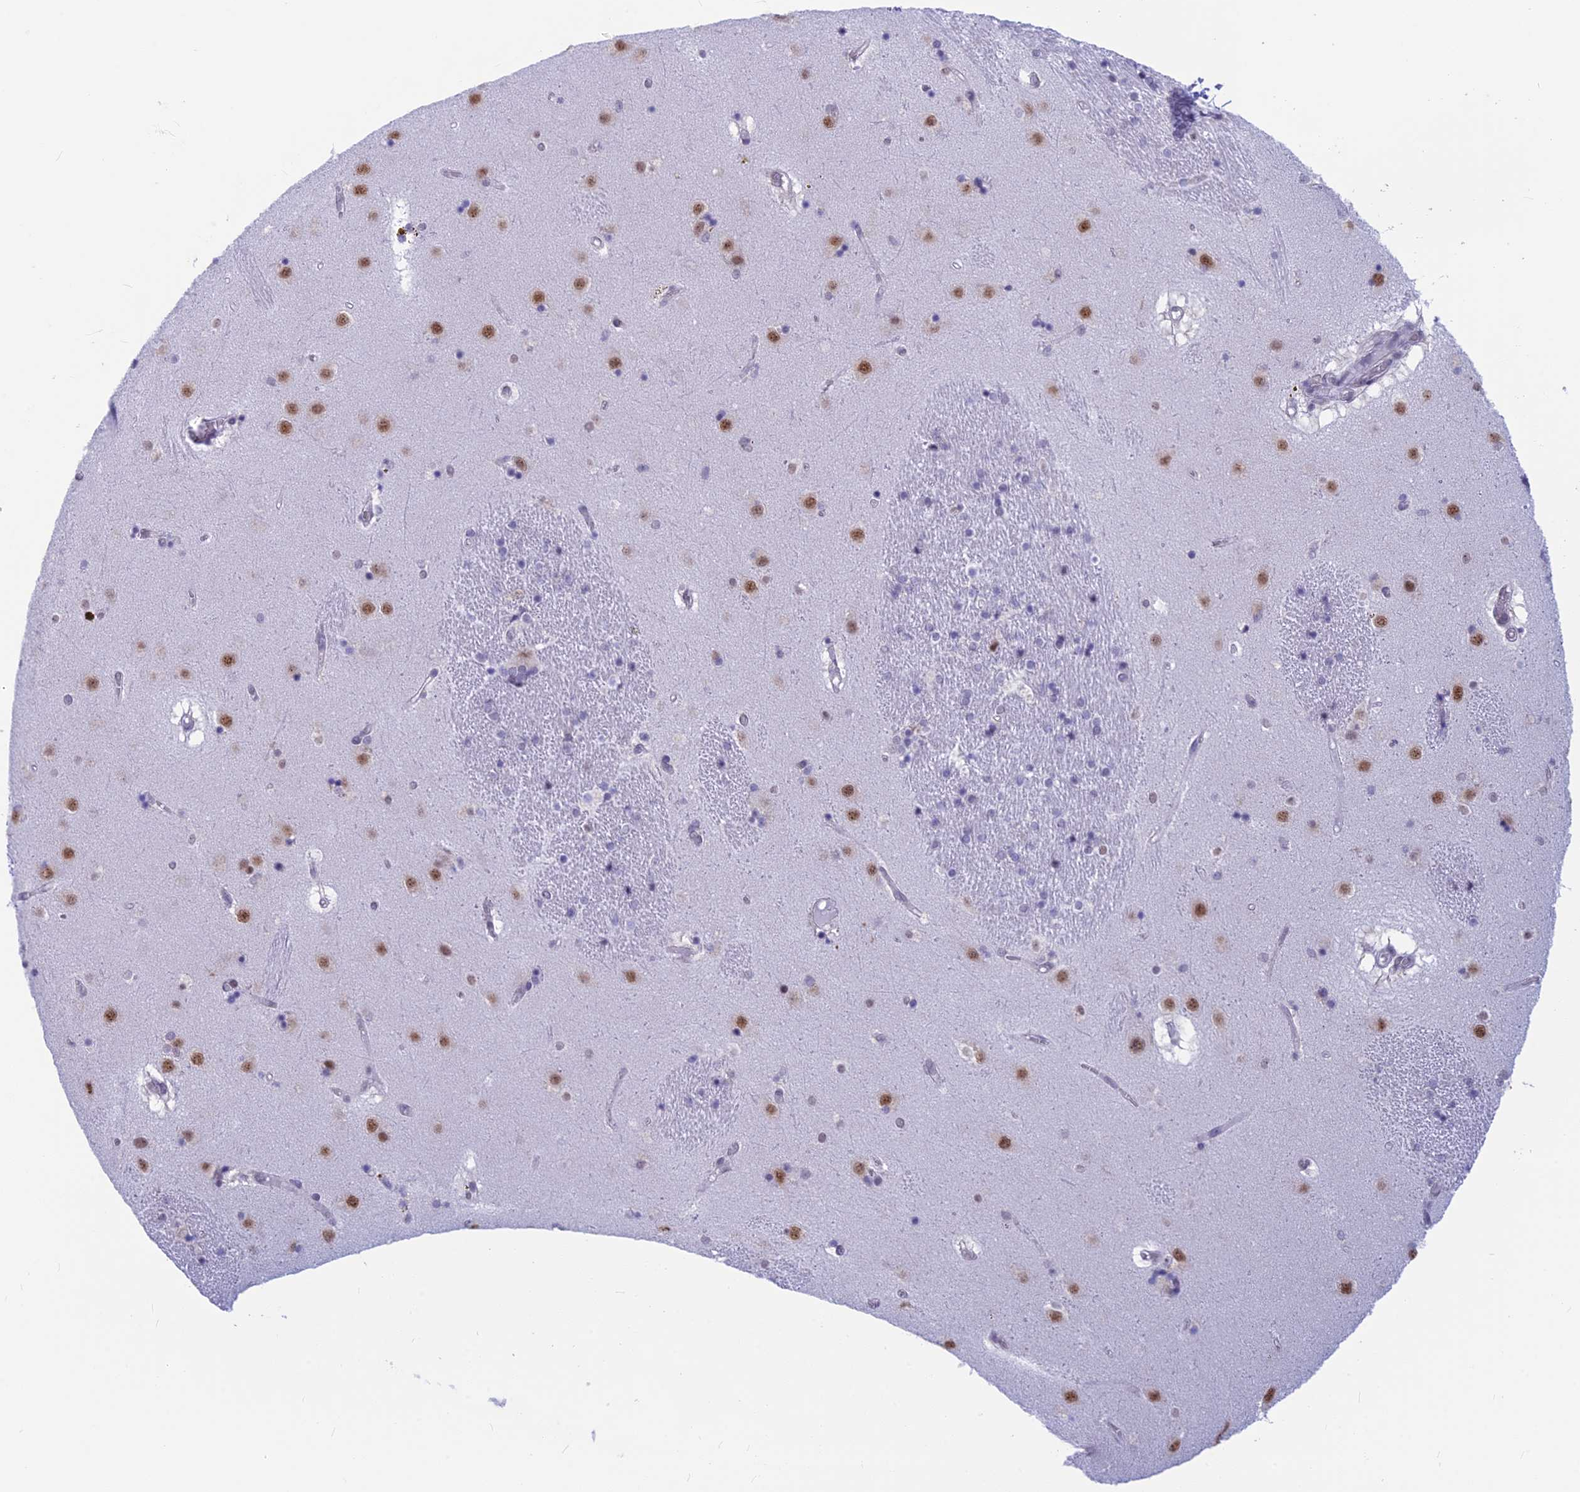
{"staining": {"intensity": "negative", "quantity": "none", "location": "none"}, "tissue": "caudate", "cell_type": "Glial cells", "image_type": "normal", "snomed": [{"axis": "morphology", "description": "Normal tissue, NOS"}, {"axis": "topography", "description": "Lateral ventricle wall"}], "caption": "DAB immunohistochemical staining of normal caudate exhibits no significant positivity in glial cells.", "gene": "SRSF5", "patient": {"sex": "male", "age": 70}}